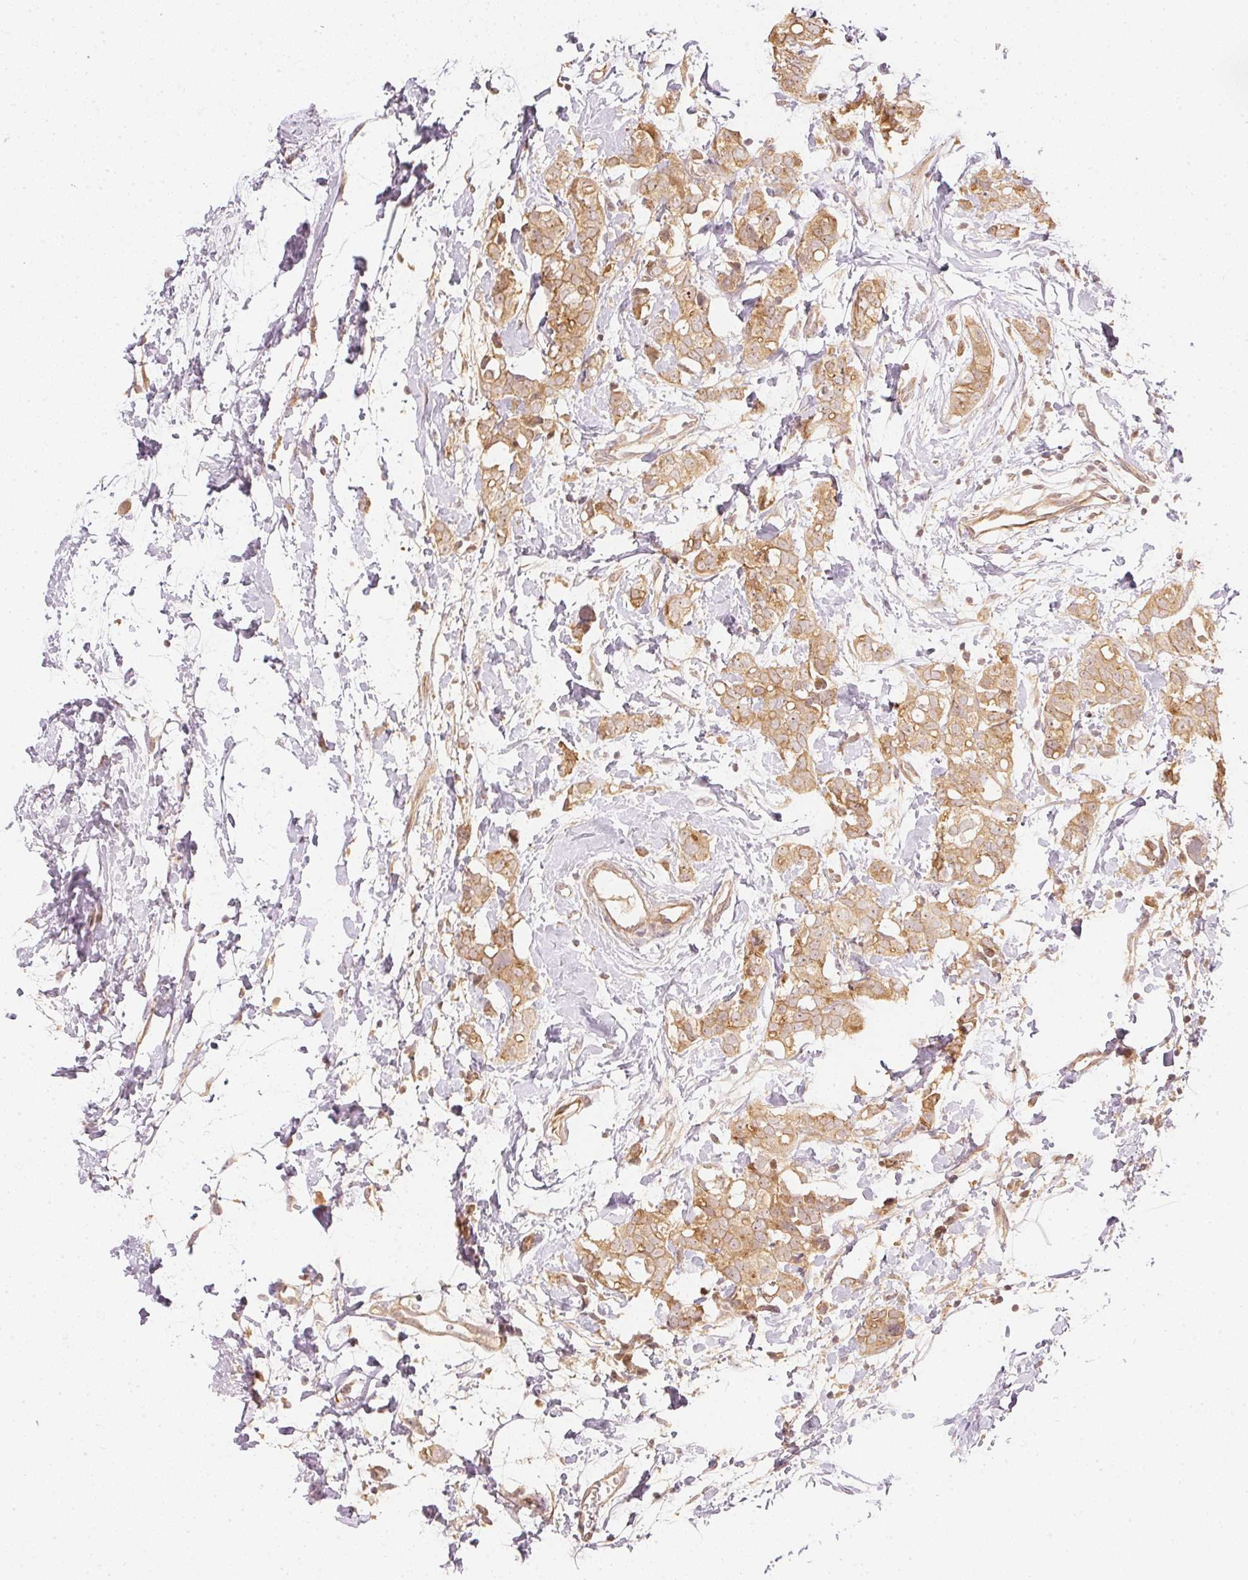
{"staining": {"intensity": "moderate", "quantity": ">75%", "location": "cytoplasmic/membranous"}, "tissue": "breast cancer", "cell_type": "Tumor cells", "image_type": "cancer", "snomed": [{"axis": "morphology", "description": "Duct carcinoma"}, {"axis": "topography", "description": "Breast"}], "caption": "Protein expression analysis of human breast infiltrating ductal carcinoma reveals moderate cytoplasmic/membranous positivity in about >75% of tumor cells.", "gene": "WDR54", "patient": {"sex": "female", "age": 40}}